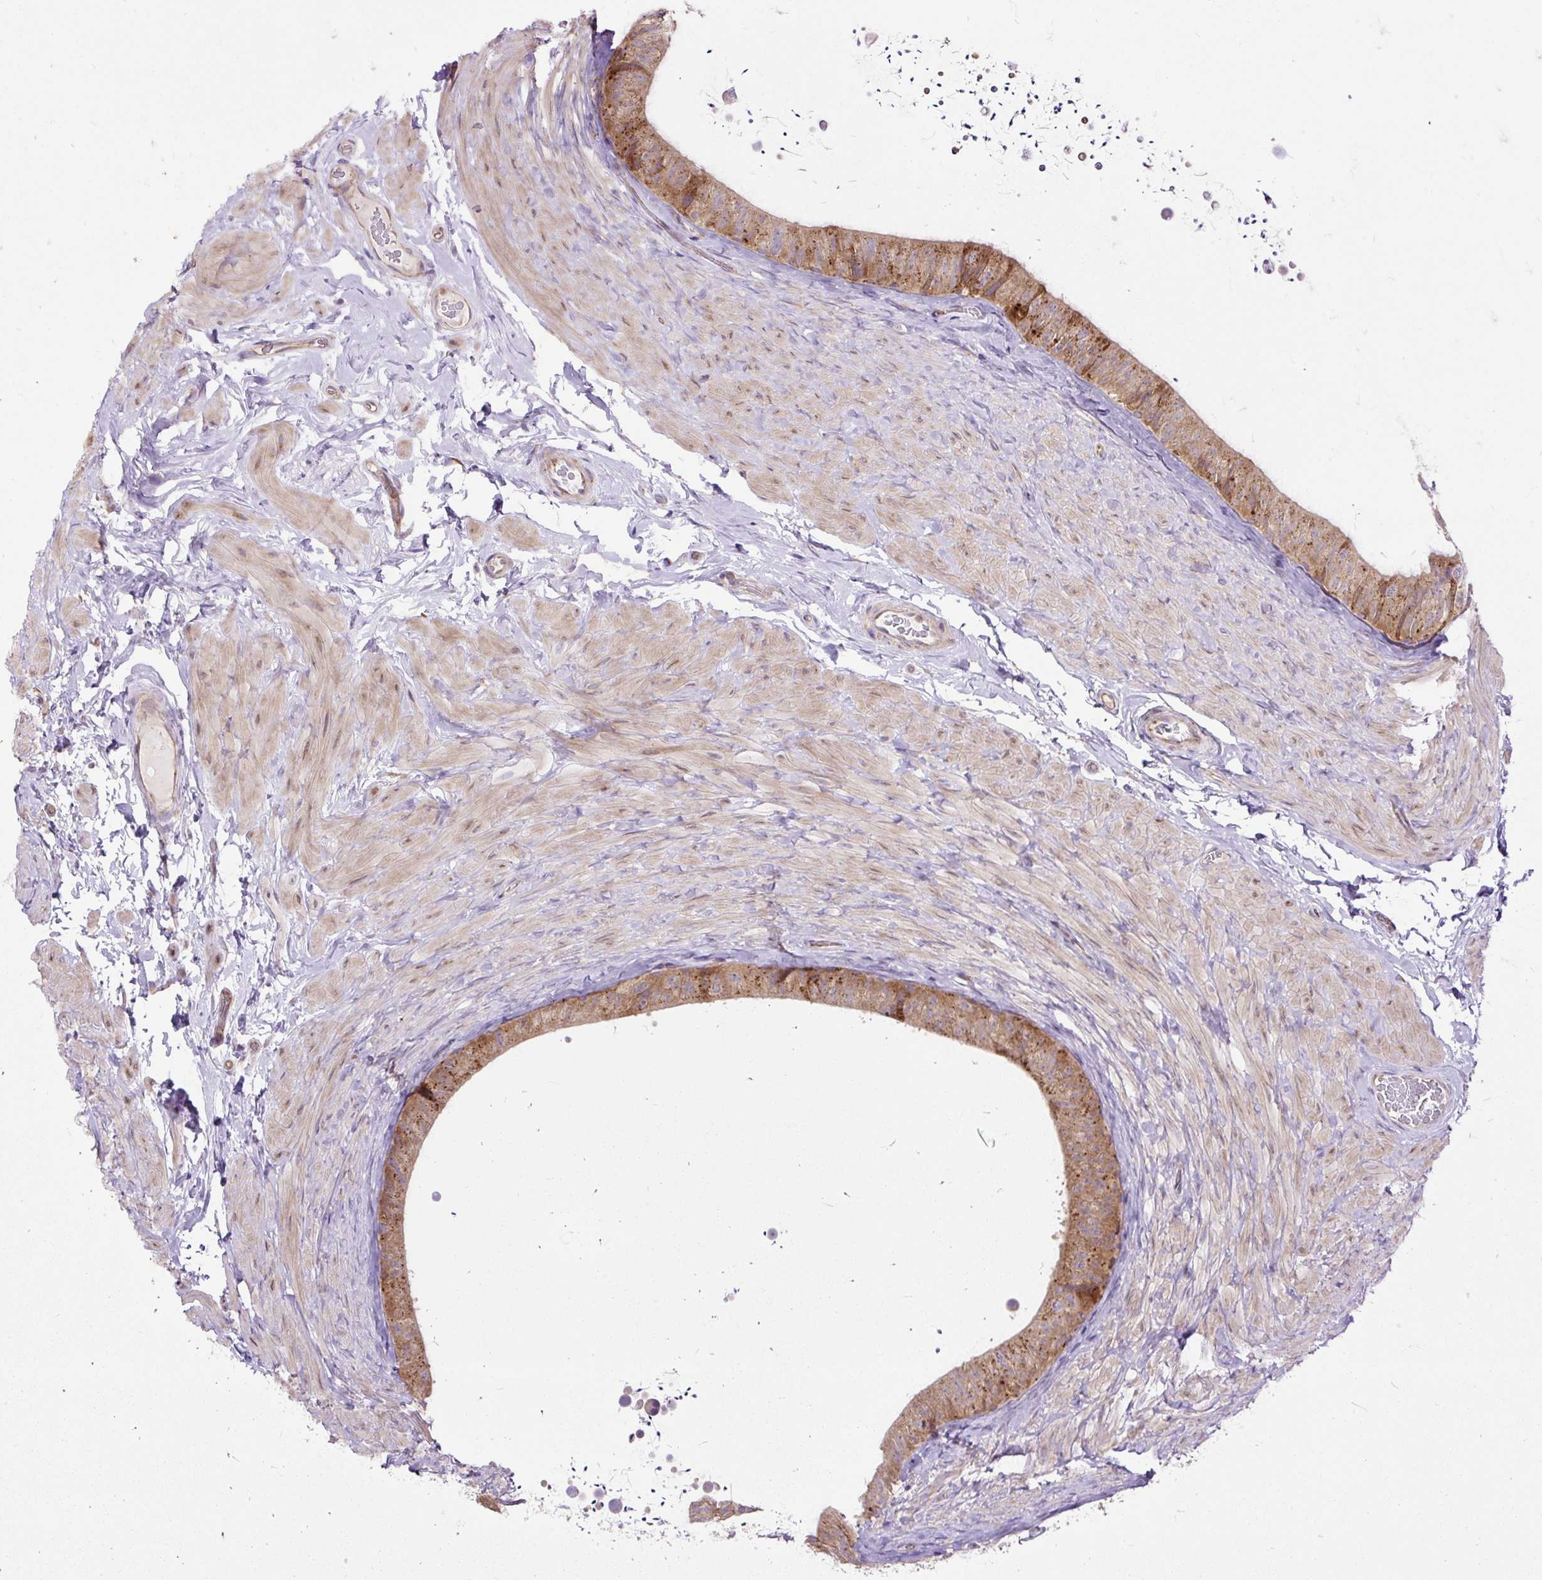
{"staining": {"intensity": "moderate", "quantity": ">75%", "location": "cytoplasmic/membranous"}, "tissue": "epididymis", "cell_type": "Glandular cells", "image_type": "normal", "snomed": [{"axis": "morphology", "description": "Normal tissue, NOS"}, {"axis": "topography", "description": "Epididymis, spermatic cord, NOS"}, {"axis": "topography", "description": "Epididymis"}], "caption": "Brown immunohistochemical staining in benign epididymis exhibits moderate cytoplasmic/membranous positivity in about >75% of glandular cells. (Brightfield microscopy of DAB IHC at high magnification).", "gene": "RPS5", "patient": {"sex": "male", "age": 31}}